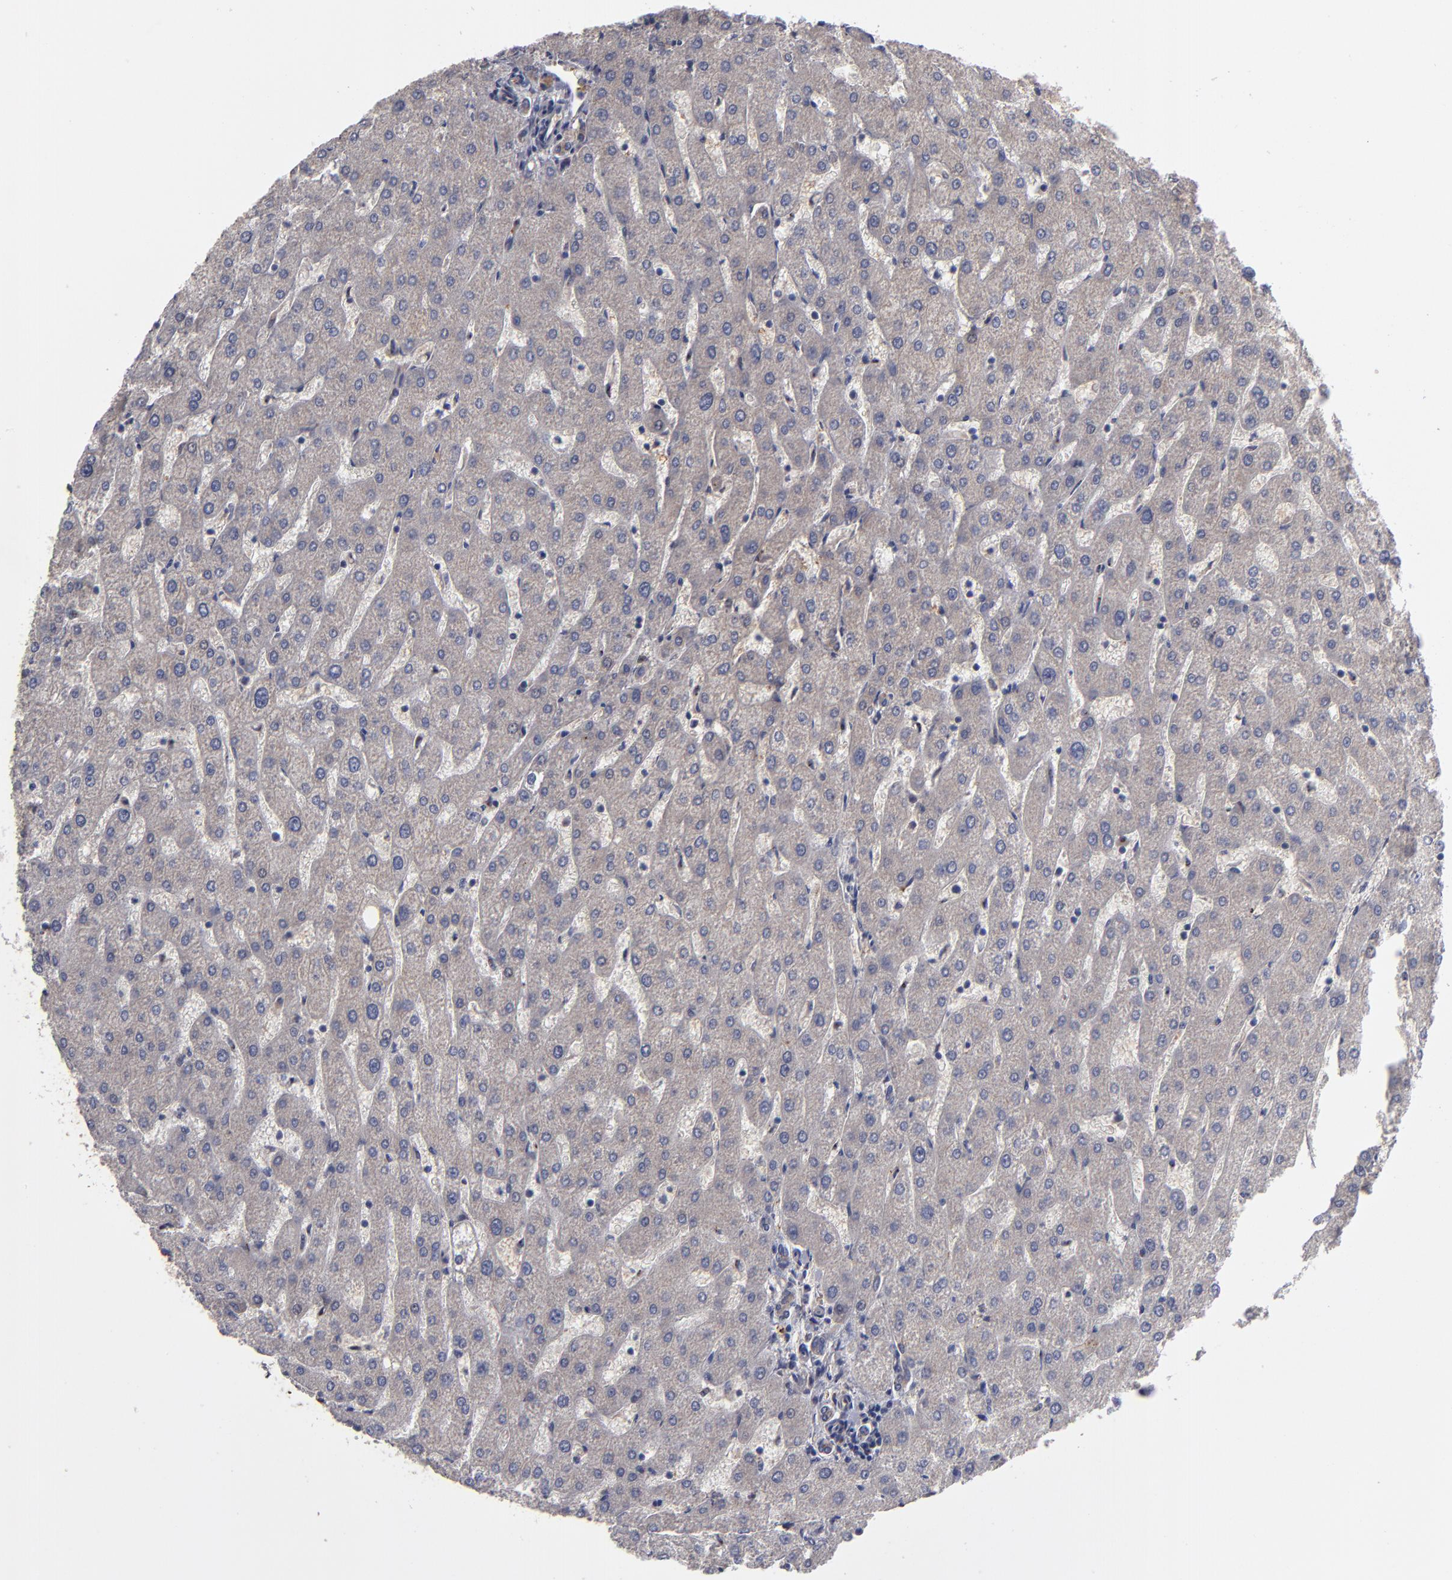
{"staining": {"intensity": "weak", "quantity": ">75%", "location": "cytoplasmic/membranous"}, "tissue": "liver", "cell_type": "Cholangiocytes", "image_type": "normal", "snomed": [{"axis": "morphology", "description": "Normal tissue, NOS"}, {"axis": "topography", "description": "Liver"}], "caption": "The immunohistochemical stain labels weak cytoplasmic/membranous staining in cholangiocytes of unremarkable liver. (brown staining indicates protein expression, while blue staining denotes nuclei).", "gene": "EXD2", "patient": {"sex": "female", "age": 32}}